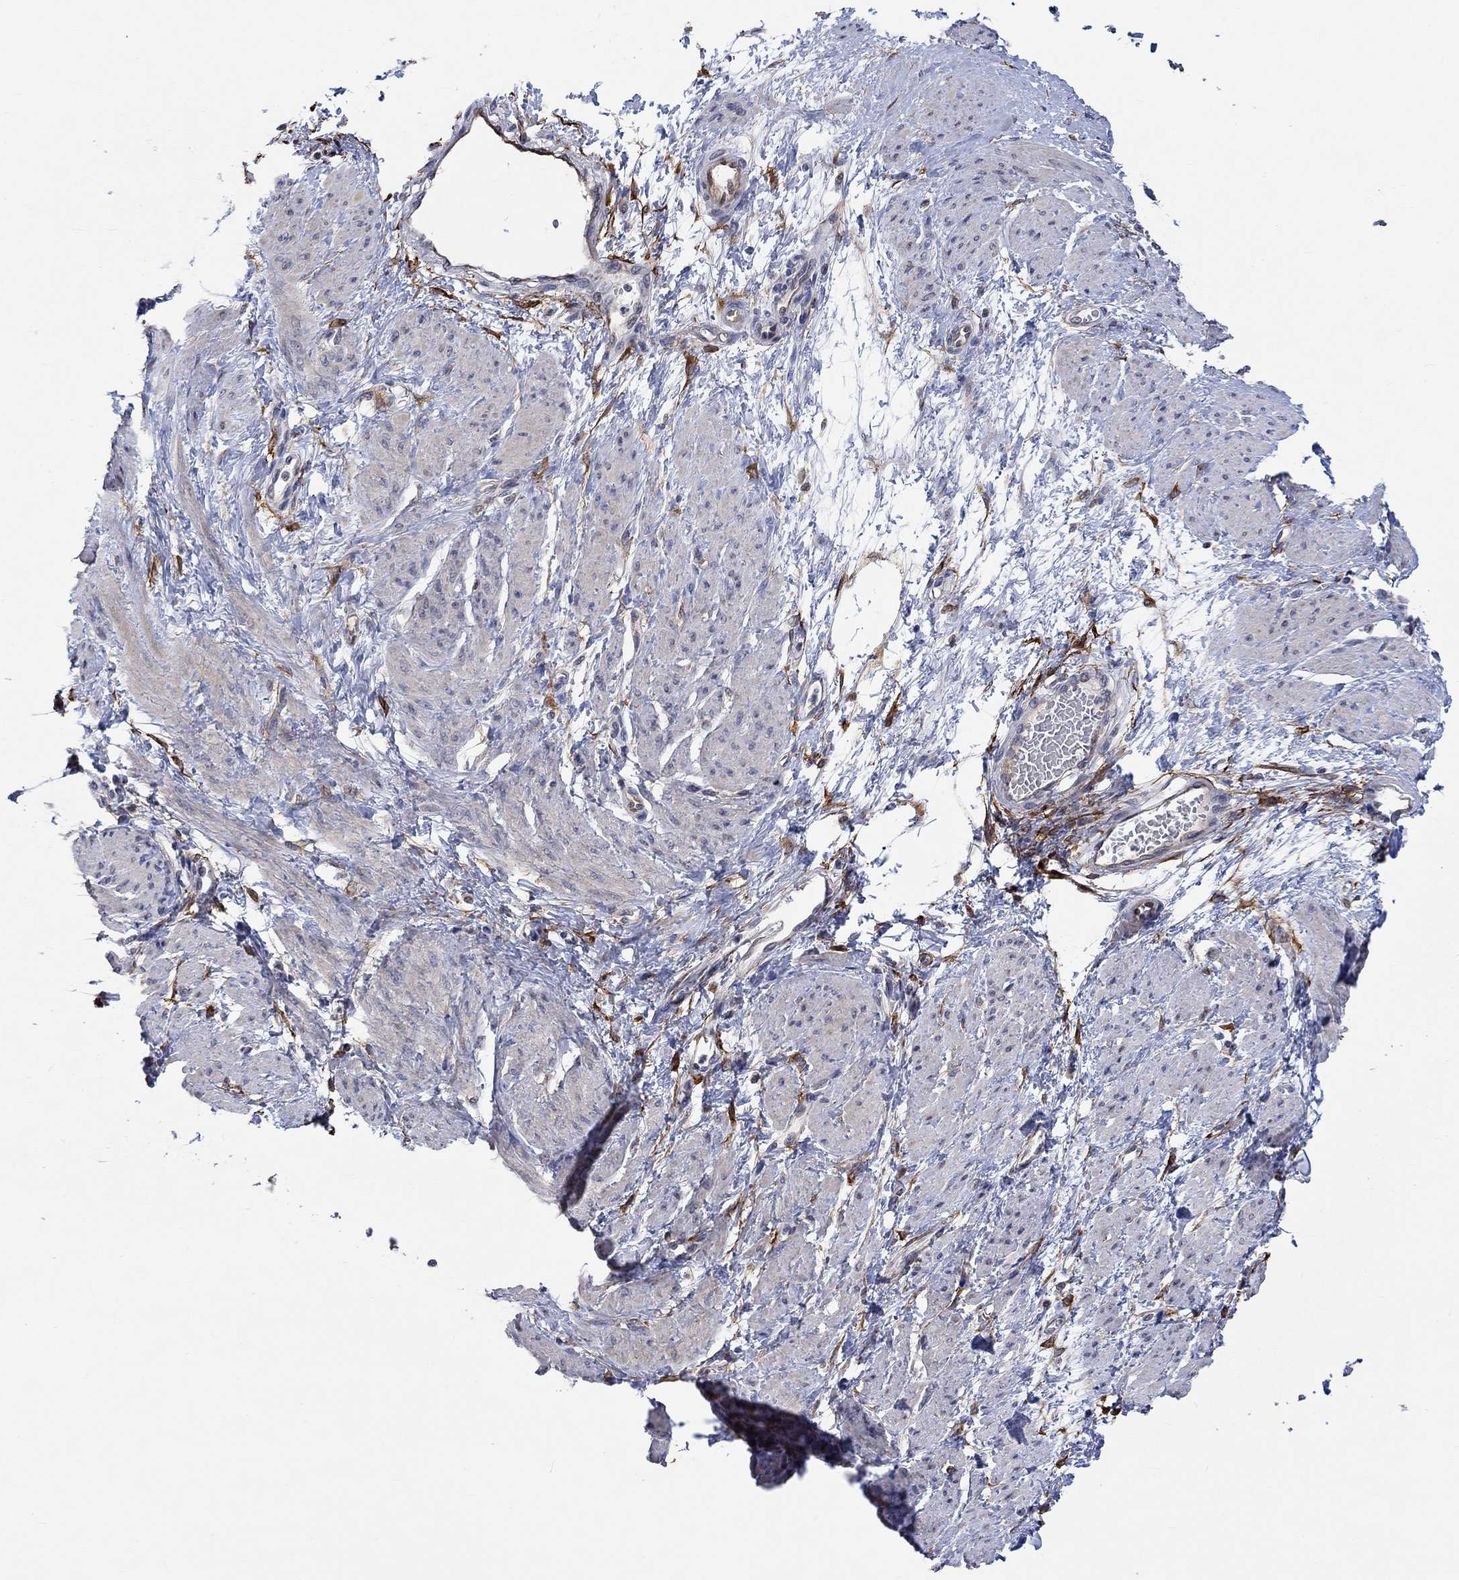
{"staining": {"intensity": "negative", "quantity": "none", "location": "none"}, "tissue": "smooth muscle", "cell_type": "Smooth muscle cells", "image_type": "normal", "snomed": [{"axis": "morphology", "description": "Normal tissue, NOS"}, {"axis": "topography", "description": "Smooth muscle"}, {"axis": "topography", "description": "Uterus"}], "caption": "Photomicrograph shows no significant protein staining in smooth muscle cells of unremarkable smooth muscle. (Stains: DAB (3,3'-diaminobenzidine) immunohistochemistry (IHC) with hematoxylin counter stain, Microscopy: brightfield microscopy at high magnification).", "gene": "TGM2", "patient": {"sex": "female", "age": 39}}